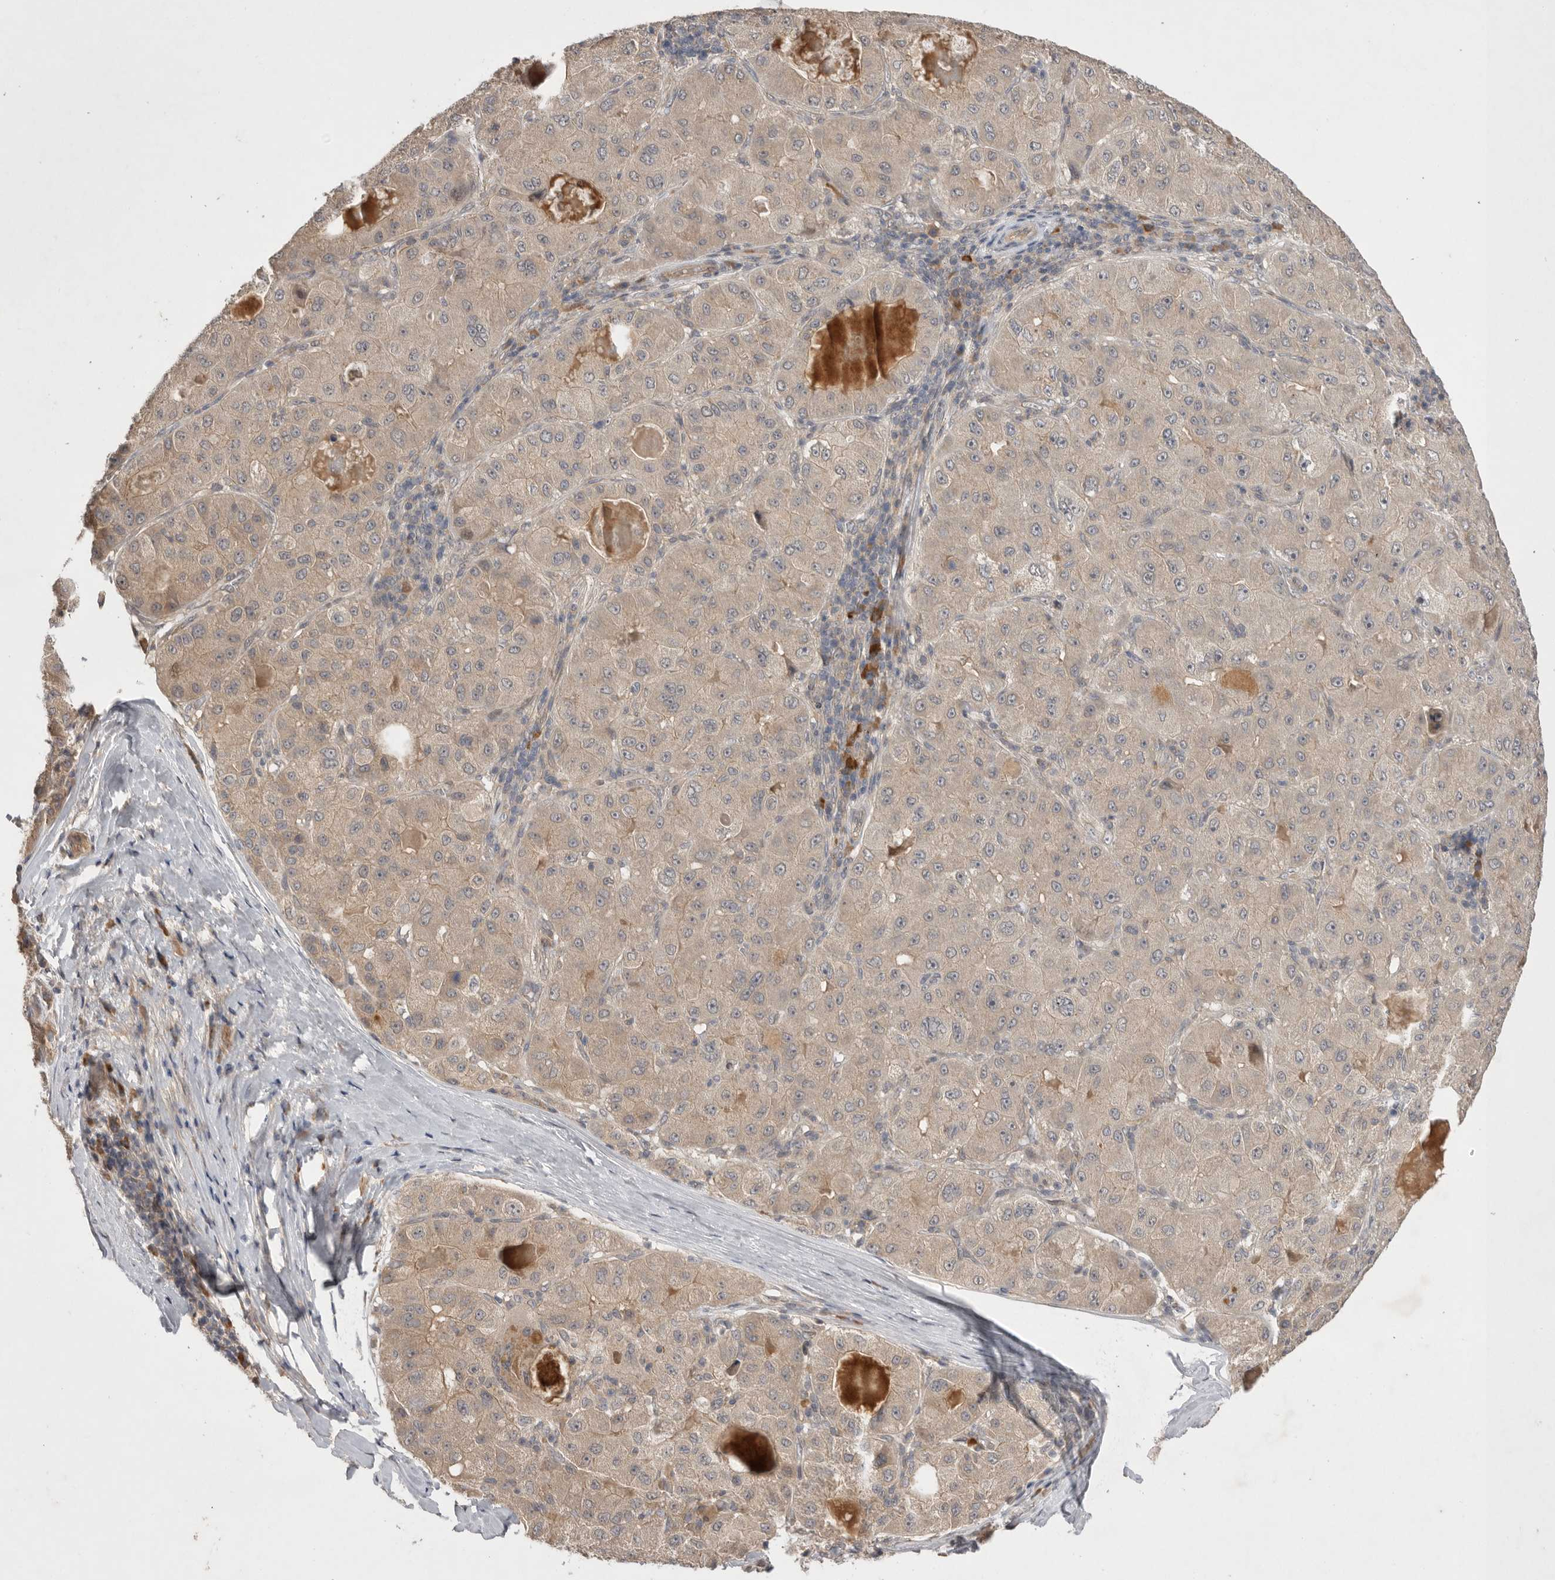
{"staining": {"intensity": "weak", "quantity": ">75%", "location": "cytoplasmic/membranous"}, "tissue": "liver cancer", "cell_type": "Tumor cells", "image_type": "cancer", "snomed": [{"axis": "morphology", "description": "Carcinoma, Hepatocellular, NOS"}, {"axis": "topography", "description": "Liver"}], "caption": "High-power microscopy captured an IHC photomicrograph of liver cancer, revealing weak cytoplasmic/membranous positivity in approximately >75% of tumor cells.", "gene": "NRCAM", "patient": {"sex": "male", "age": 80}}